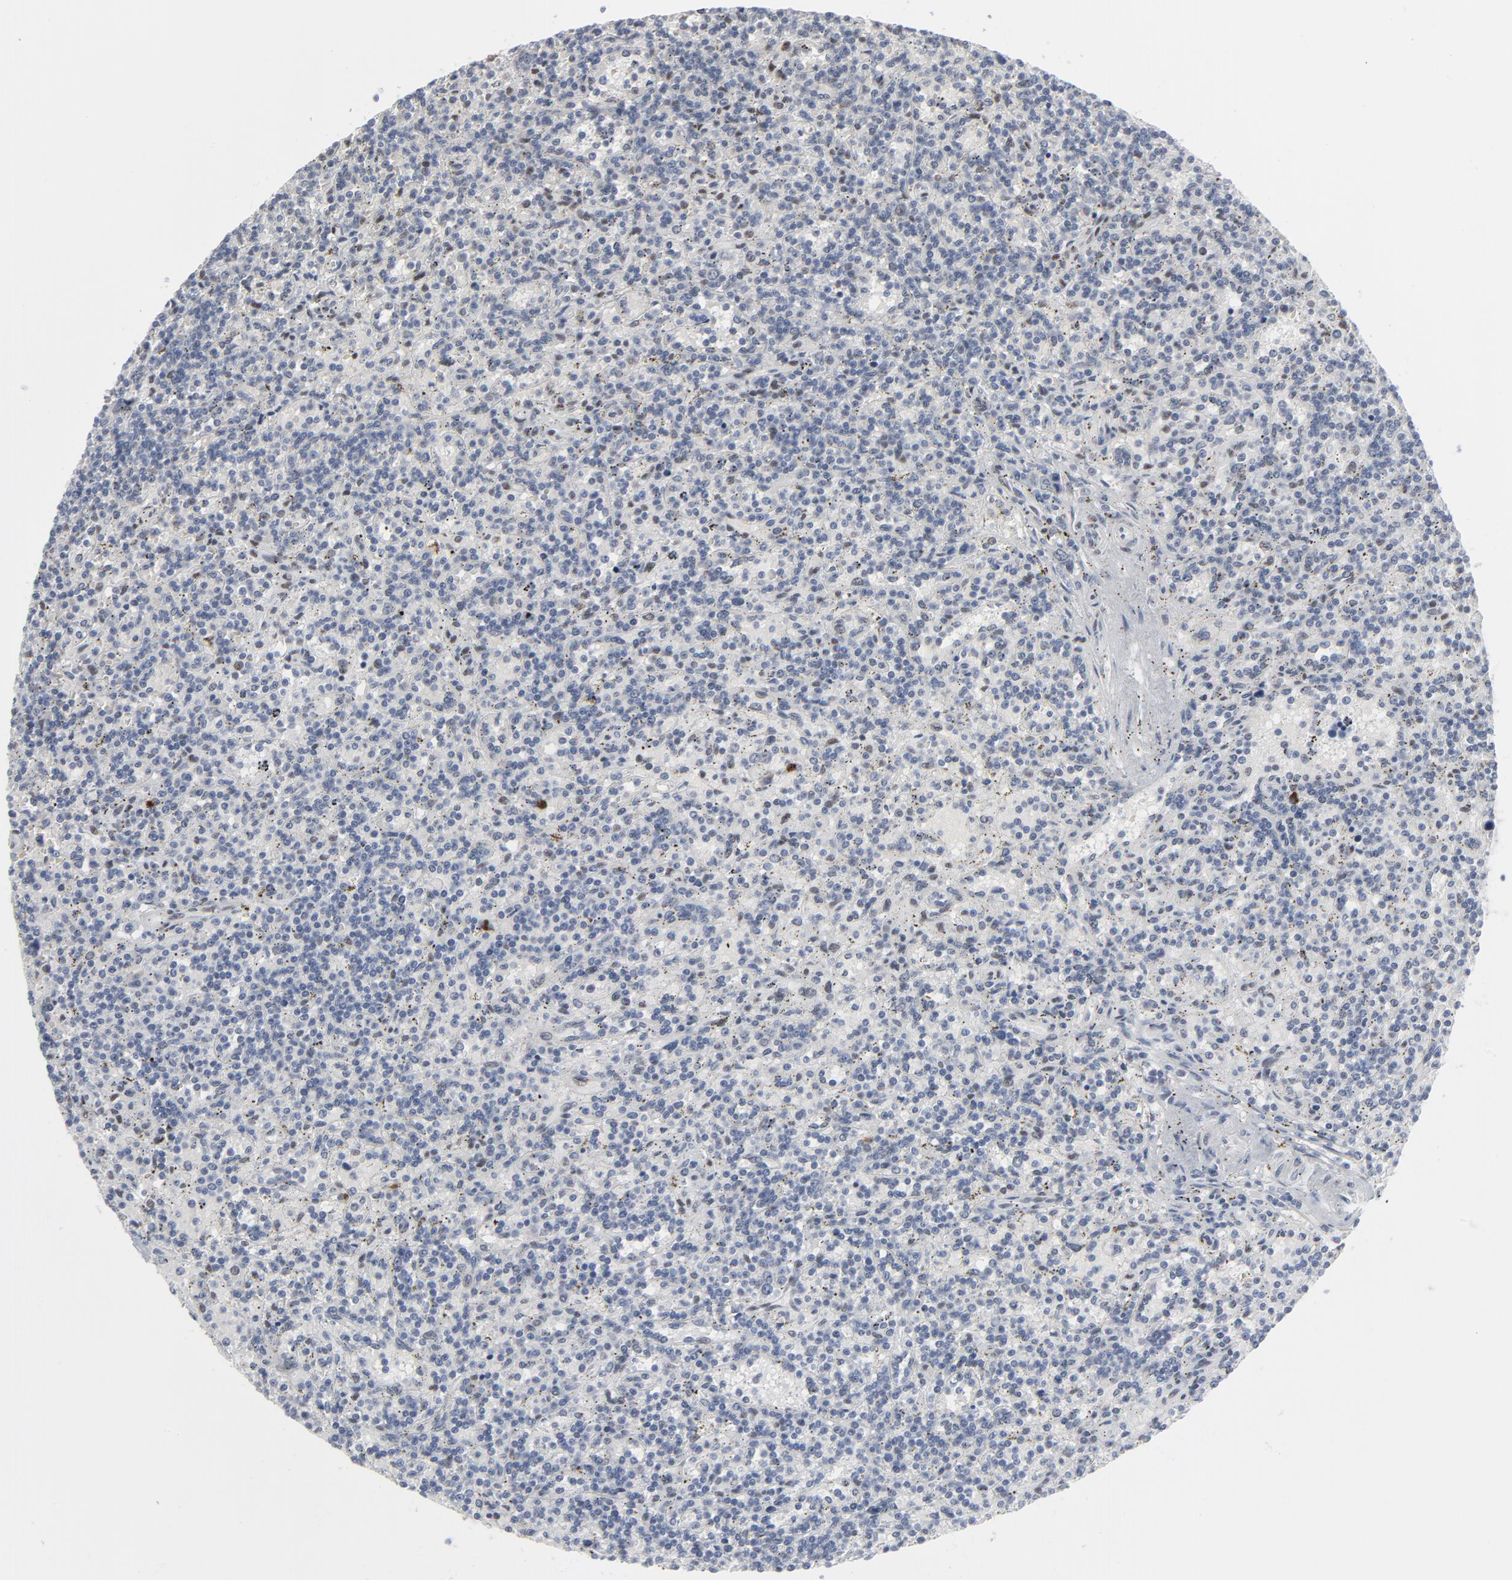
{"staining": {"intensity": "negative", "quantity": "none", "location": "none"}, "tissue": "lymphoma", "cell_type": "Tumor cells", "image_type": "cancer", "snomed": [{"axis": "morphology", "description": "Malignant lymphoma, non-Hodgkin's type, Low grade"}, {"axis": "topography", "description": "Spleen"}], "caption": "High magnification brightfield microscopy of low-grade malignant lymphoma, non-Hodgkin's type stained with DAB (brown) and counterstained with hematoxylin (blue): tumor cells show no significant positivity.", "gene": "ATF7", "patient": {"sex": "male", "age": 73}}